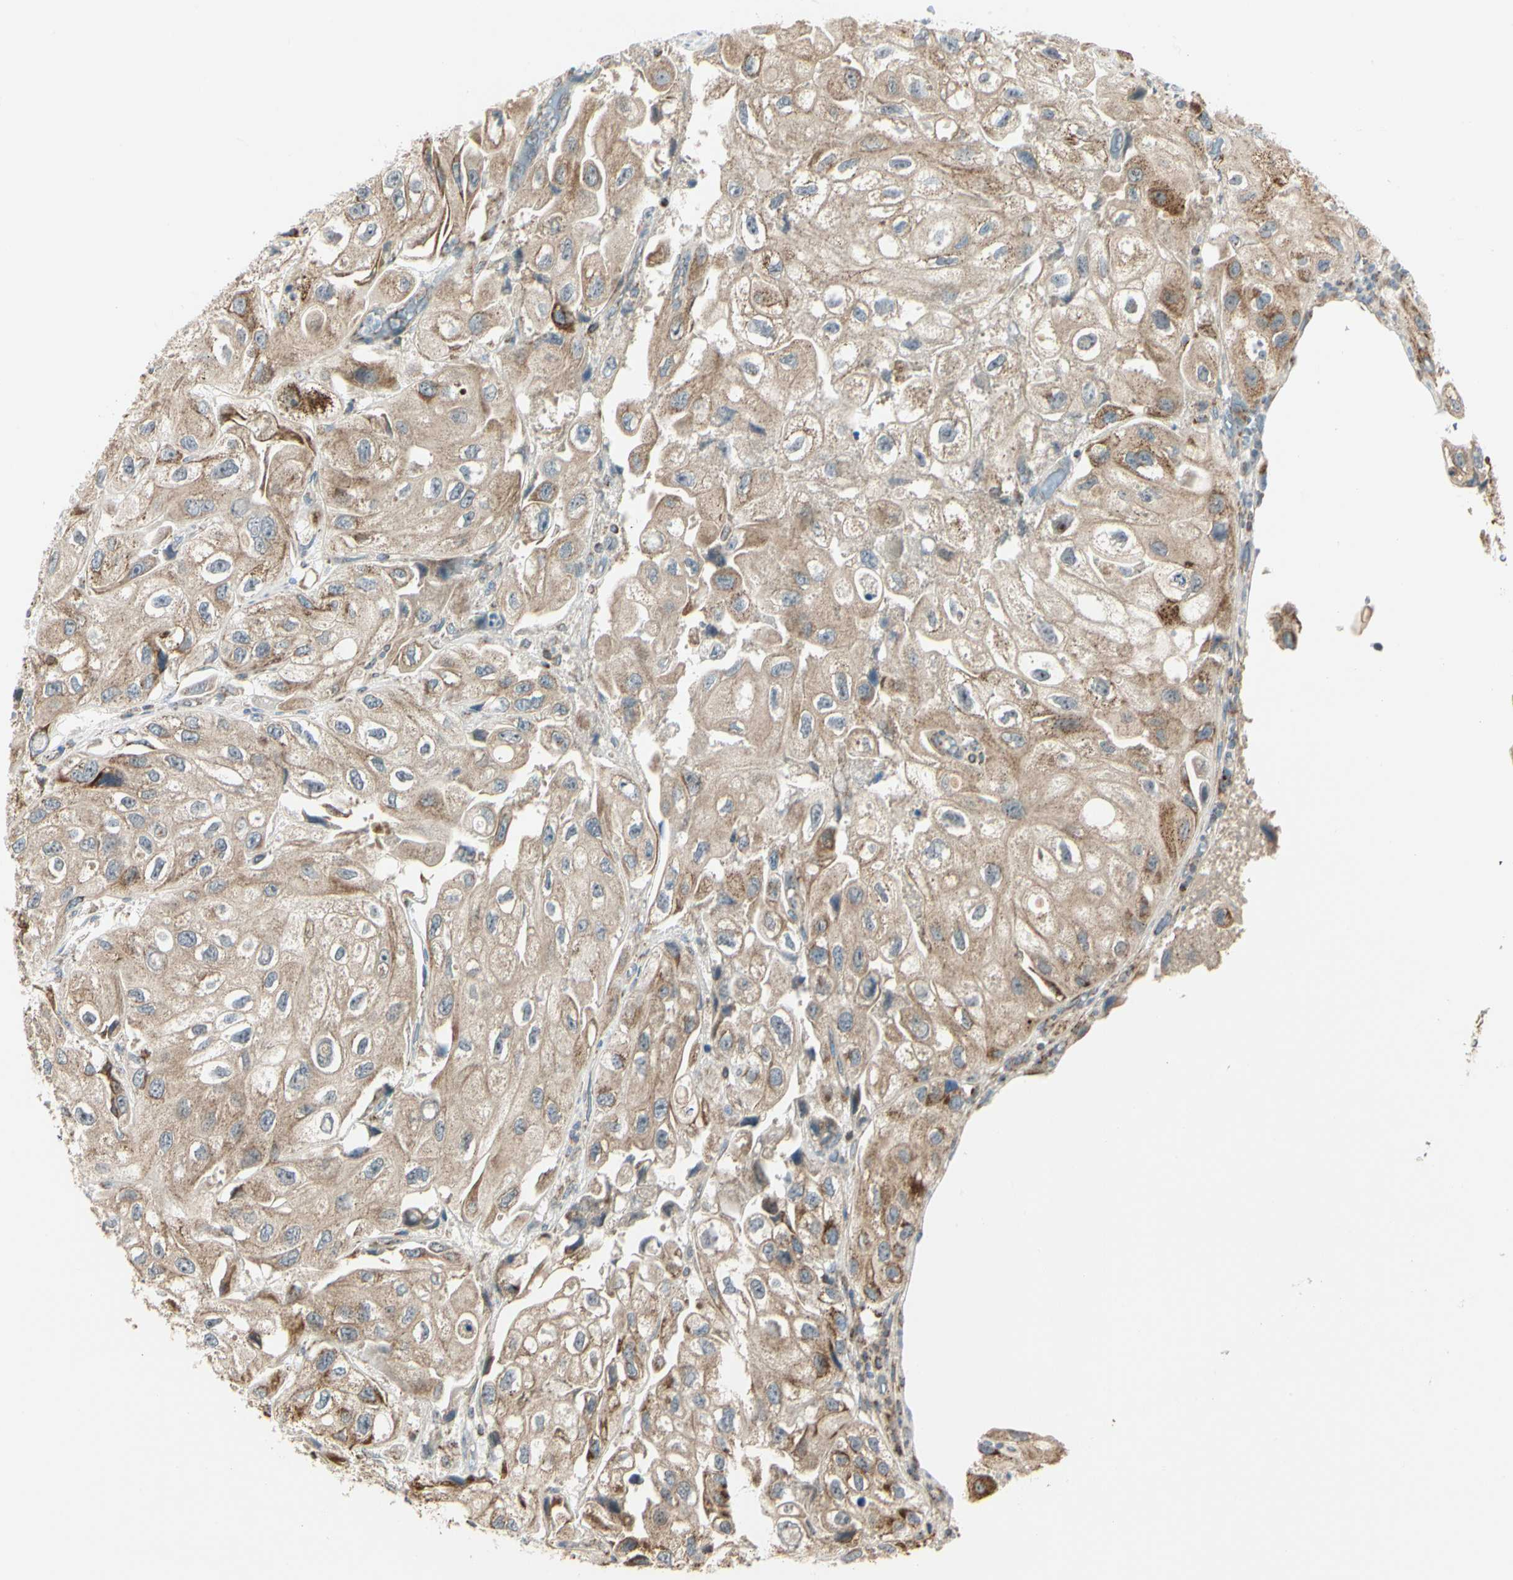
{"staining": {"intensity": "moderate", "quantity": ">75%", "location": "cytoplasmic/membranous"}, "tissue": "urothelial cancer", "cell_type": "Tumor cells", "image_type": "cancer", "snomed": [{"axis": "morphology", "description": "Urothelial carcinoma, High grade"}, {"axis": "topography", "description": "Urinary bladder"}], "caption": "Immunohistochemical staining of urothelial cancer demonstrates moderate cytoplasmic/membranous protein positivity in approximately >75% of tumor cells.", "gene": "ANKS6", "patient": {"sex": "female", "age": 64}}